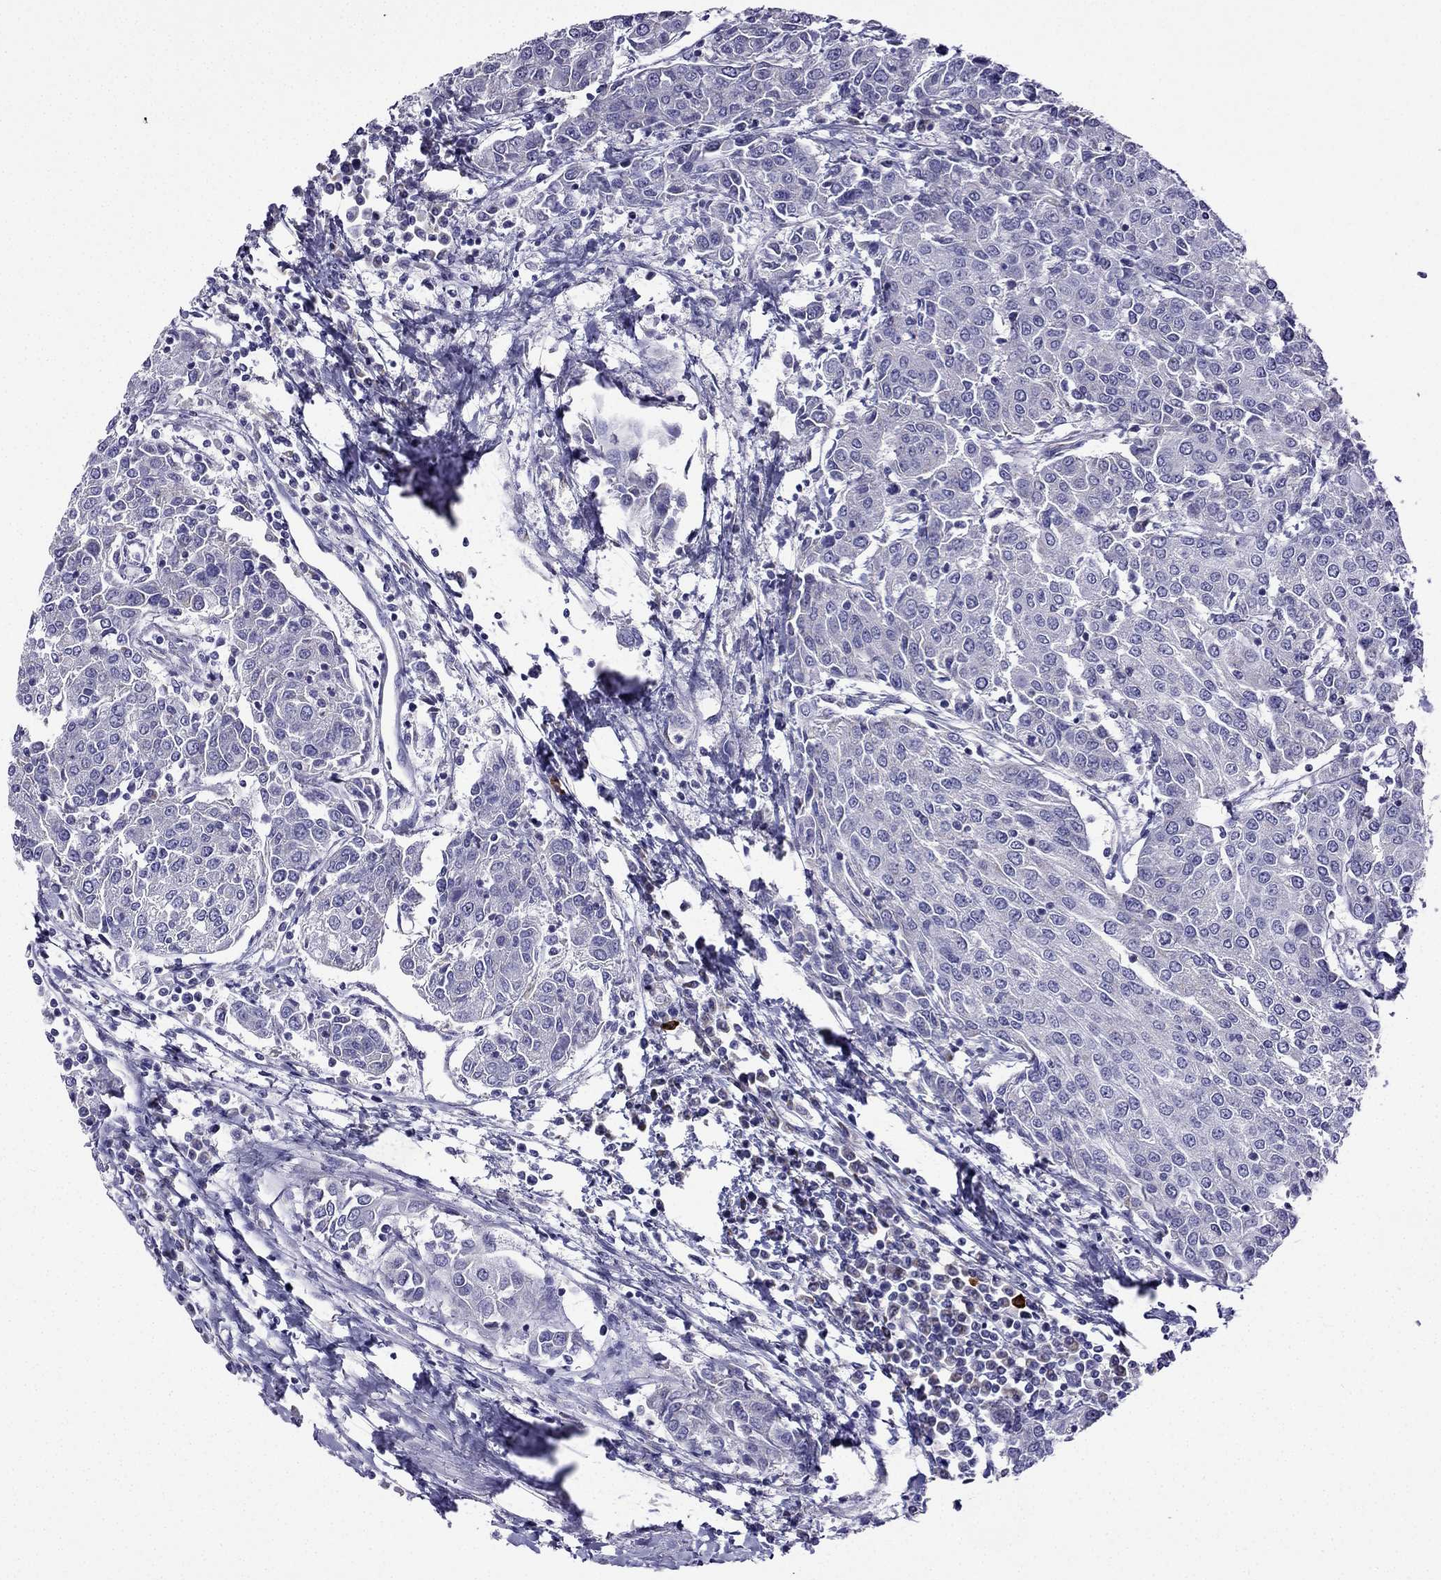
{"staining": {"intensity": "negative", "quantity": "none", "location": "none"}, "tissue": "urothelial cancer", "cell_type": "Tumor cells", "image_type": "cancer", "snomed": [{"axis": "morphology", "description": "Urothelial carcinoma, High grade"}, {"axis": "topography", "description": "Urinary bladder"}], "caption": "This is a photomicrograph of IHC staining of urothelial cancer, which shows no expression in tumor cells.", "gene": "KIF5A", "patient": {"sex": "female", "age": 85}}